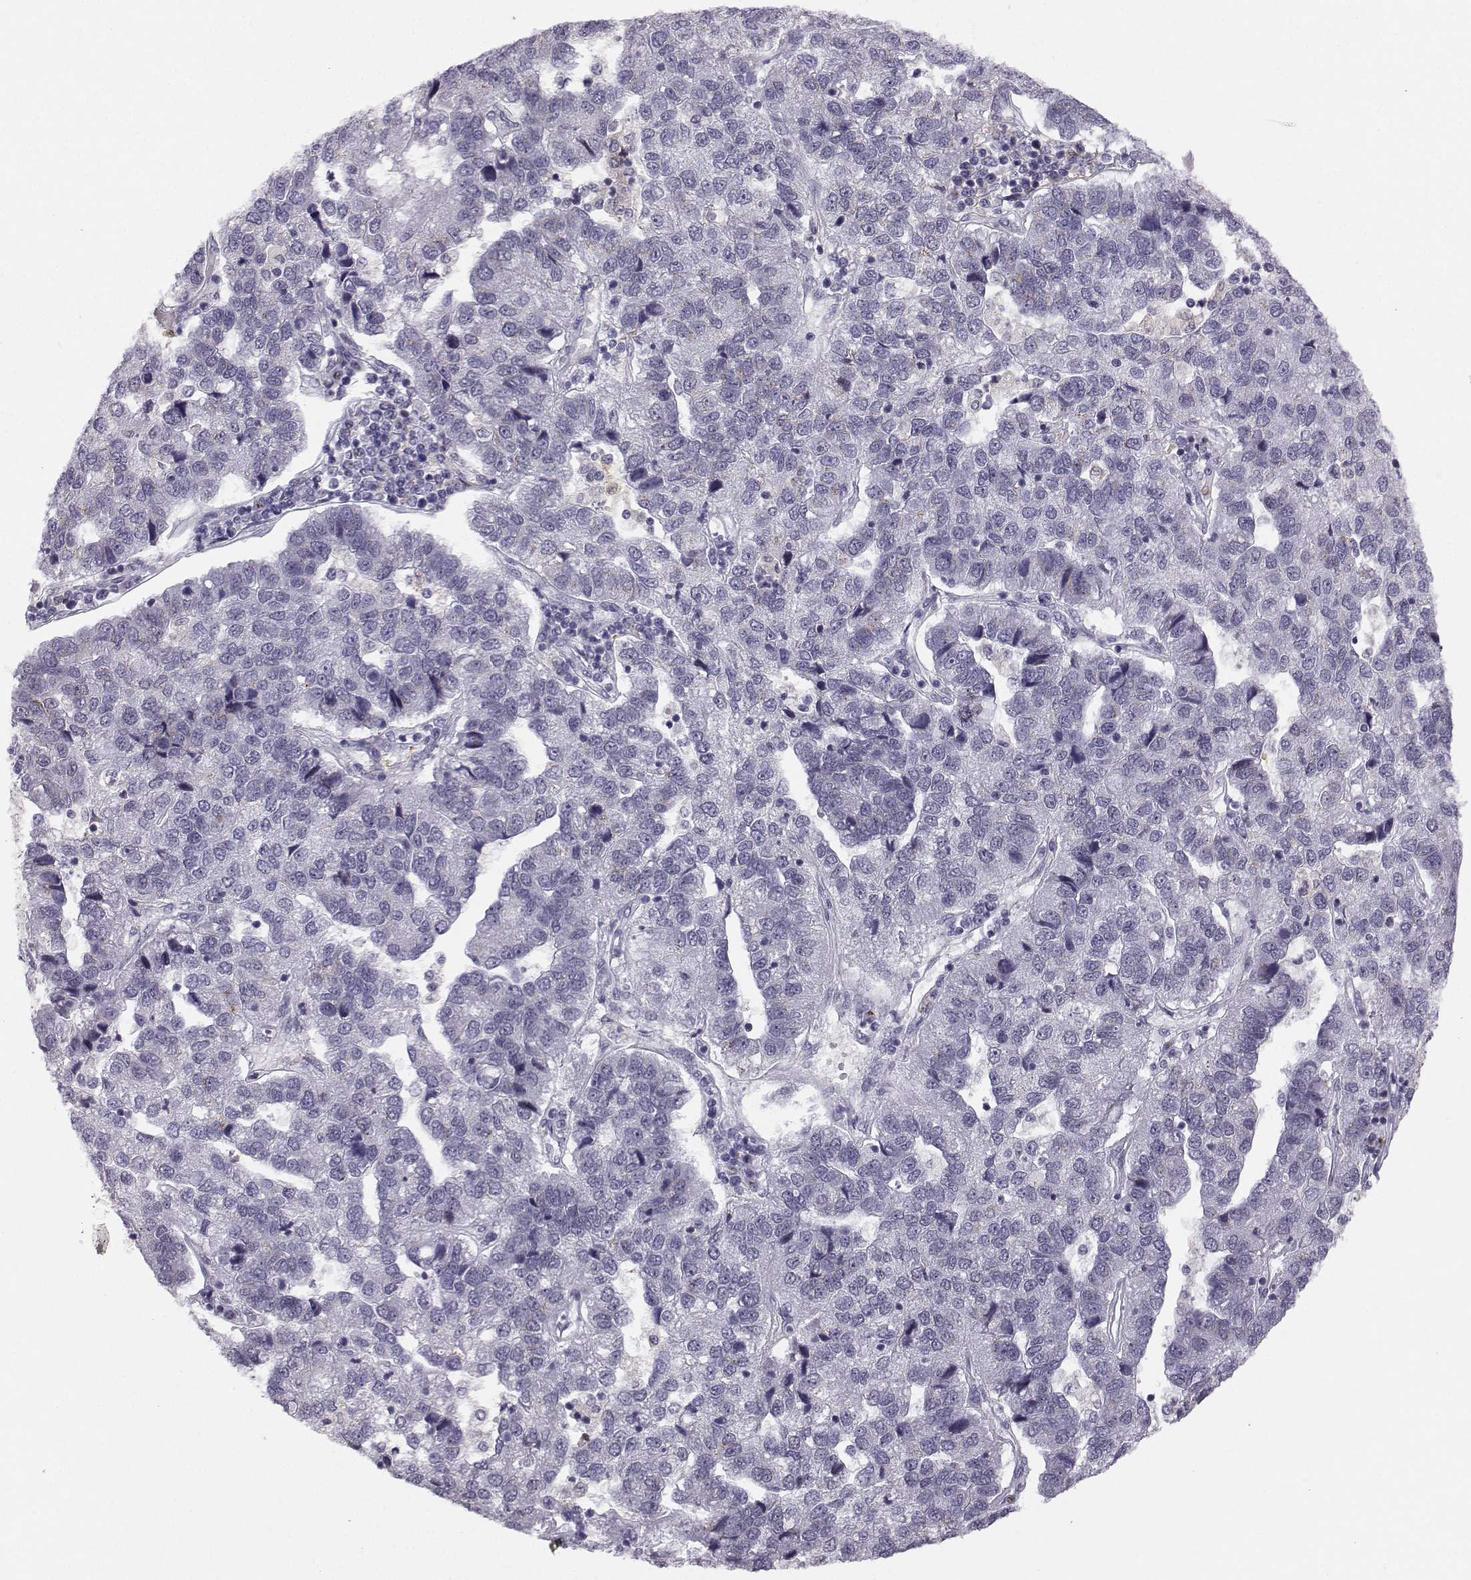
{"staining": {"intensity": "negative", "quantity": "none", "location": "none"}, "tissue": "pancreatic cancer", "cell_type": "Tumor cells", "image_type": "cancer", "snomed": [{"axis": "morphology", "description": "Adenocarcinoma, NOS"}, {"axis": "topography", "description": "Pancreas"}], "caption": "High power microscopy photomicrograph of an immunohistochemistry image of pancreatic cancer, revealing no significant positivity in tumor cells.", "gene": "HTR7", "patient": {"sex": "female", "age": 61}}